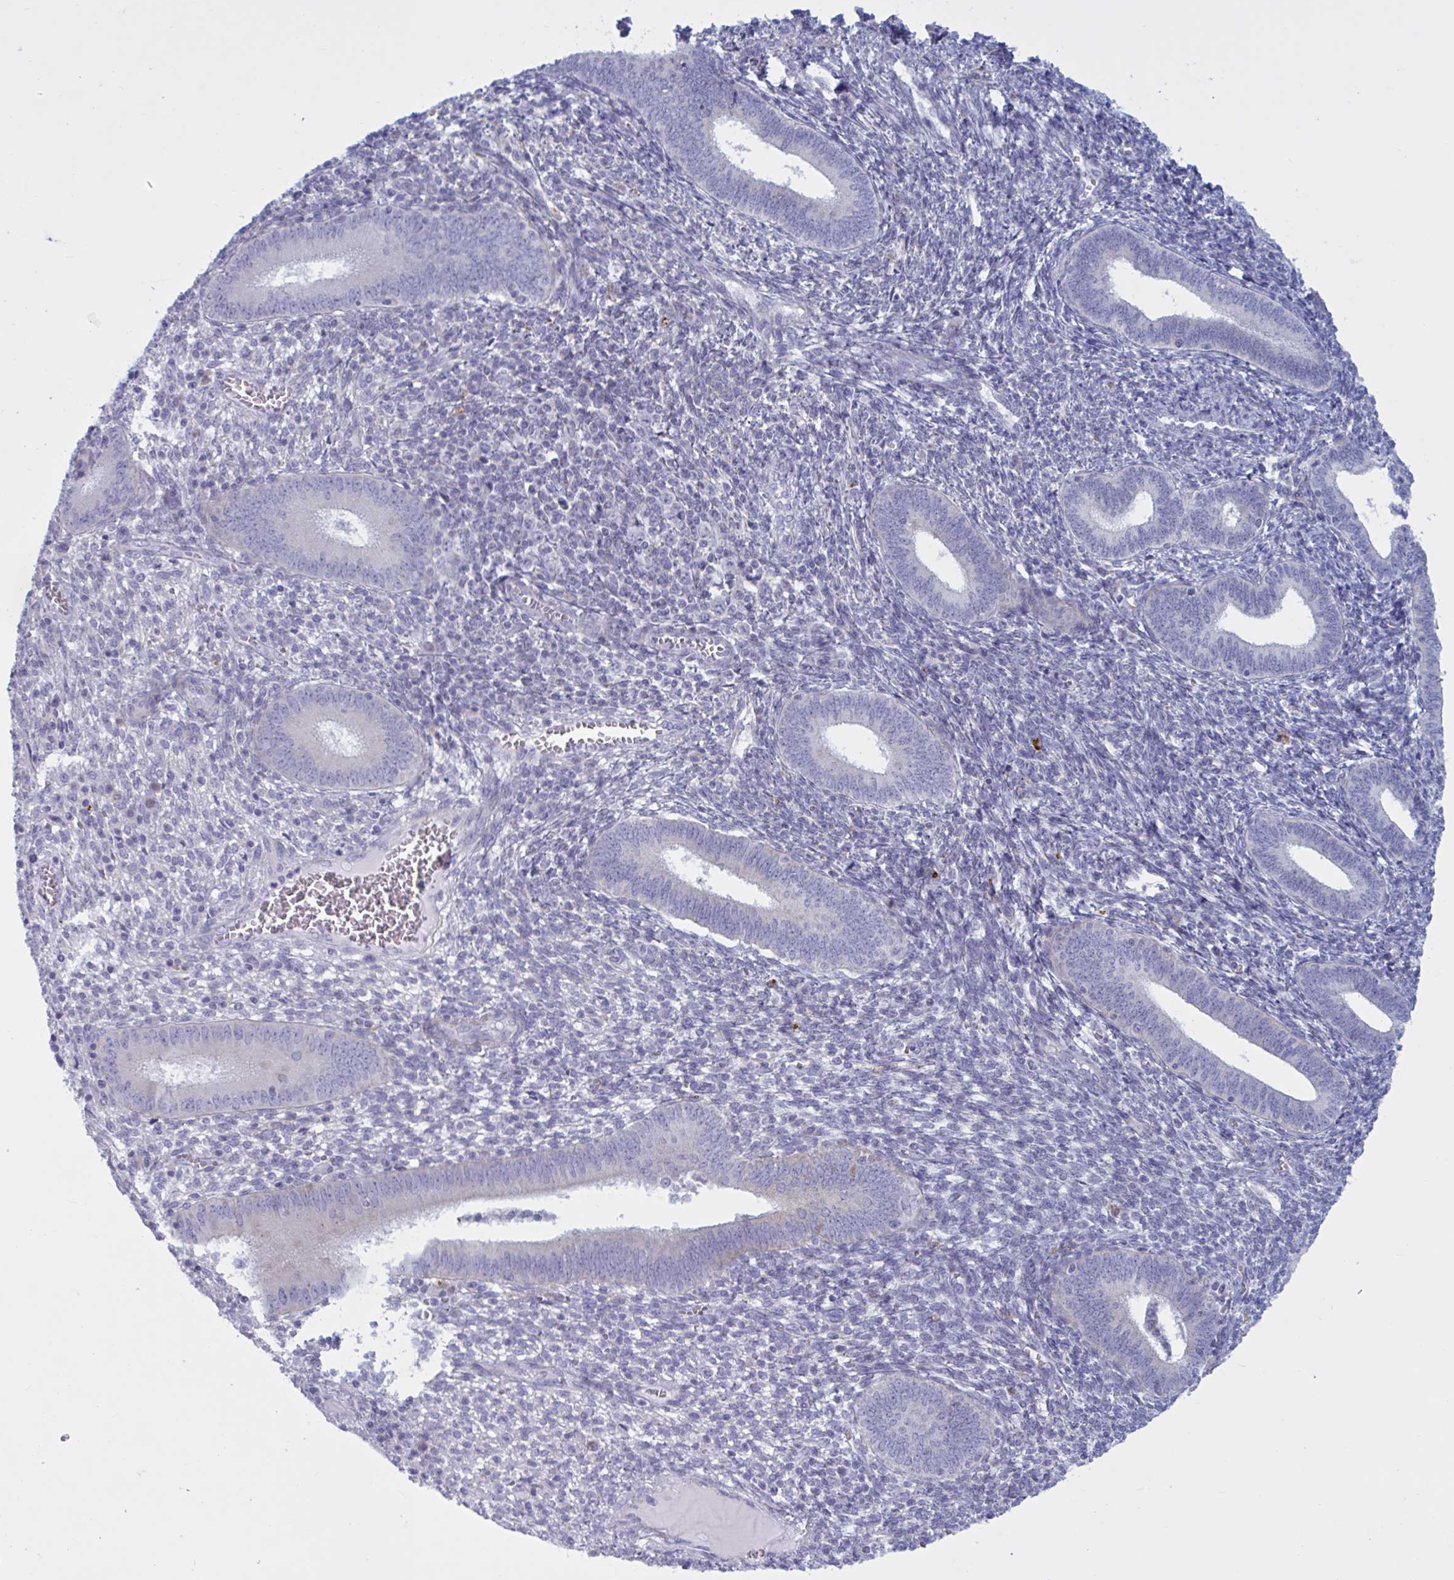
{"staining": {"intensity": "negative", "quantity": "none", "location": "none"}, "tissue": "endometrium", "cell_type": "Cells in endometrial stroma", "image_type": "normal", "snomed": [{"axis": "morphology", "description": "Normal tissue, NOS"}, {"axis": "topography", "description": "Endometrium"}], "caption": "This is an immunohistochemistry micrograph of unremarkable human endometrium. There is no positivity in cells in endometrial stroma.", "gene": "ATG9A", "patient": {"sex": "female", "age": 41}}